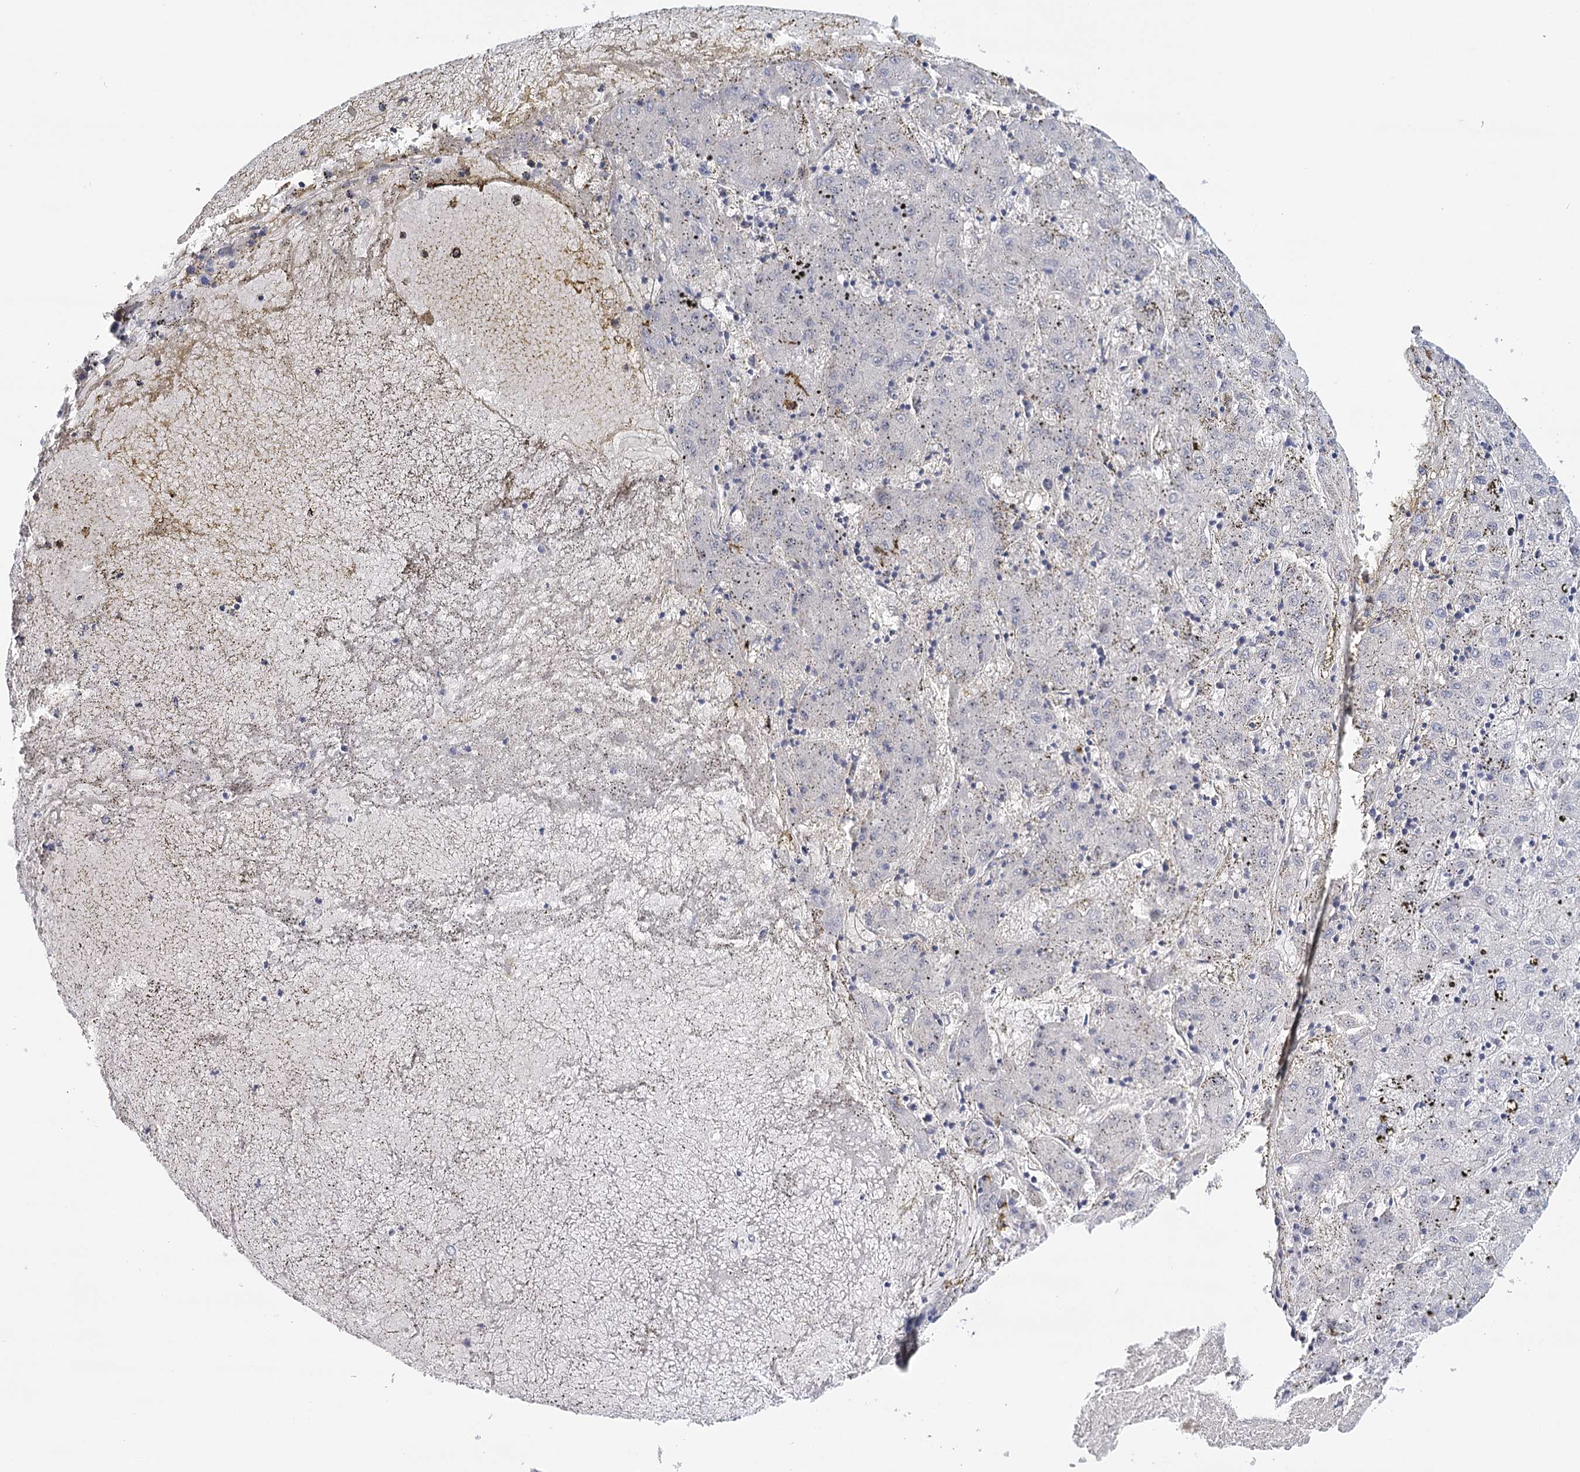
{"staining": {"intensity": "negative", "quantity": "none", "location": "none"}, "tissue": "liver cancer", "cell_type": "Tumor cells", "image_type": "cancer", "snomed": [{"axis": "morphology", "description": "Carcinoma, Hepatocellular, NOS"}, {"axis": "topography", "description": "Liver"}], "caption": "Liver hepatocellular carcinoma was stained to show a protein in brown. There is no significant positivity in tumor cells. (DAB (3,3'-diaminobenzidine) IHC, high magnification).", "gene": "HSPA4L", "patient": {"sex": "male", "age": 72}}